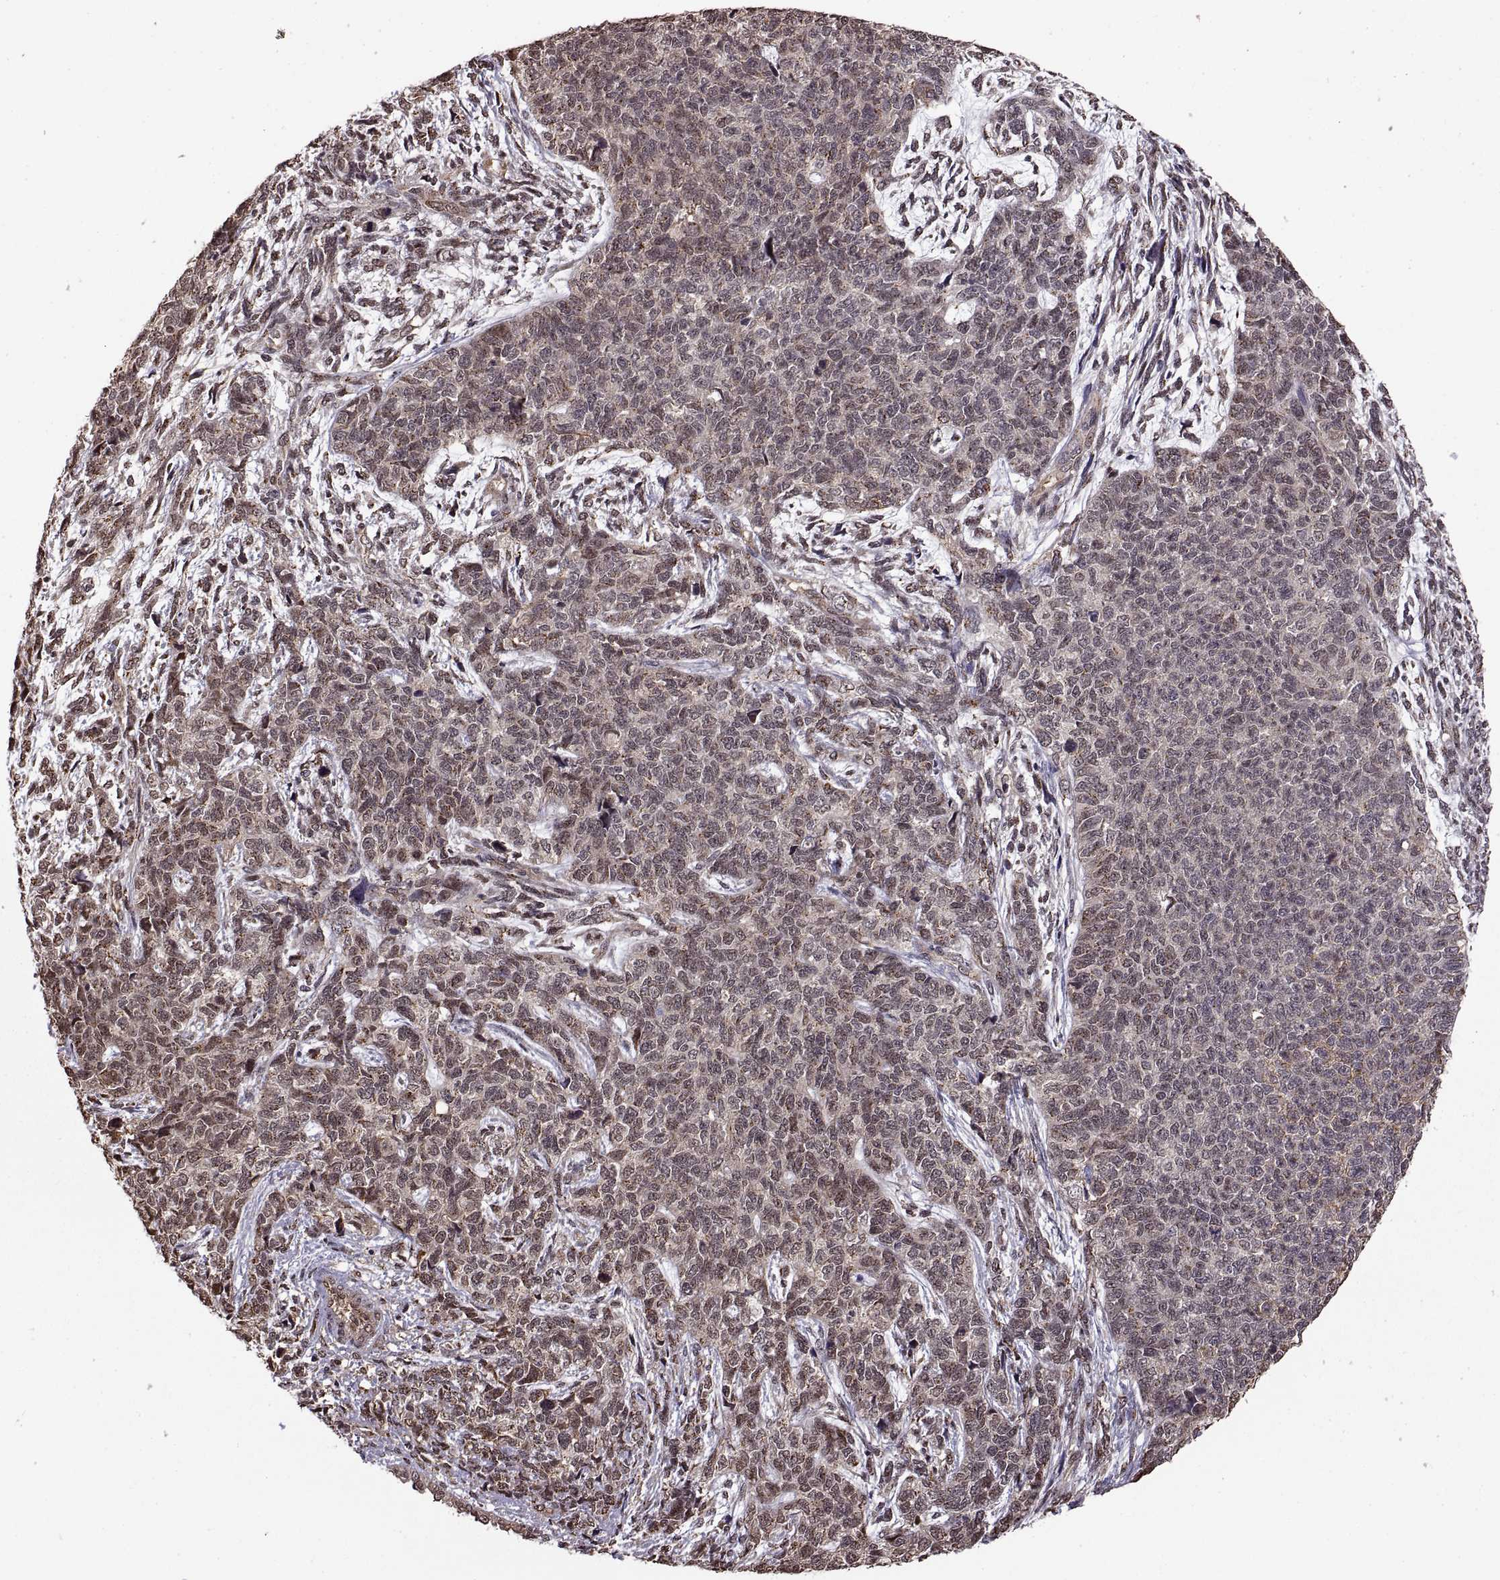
{"staining": {"intensity": "weak", "quantity": "<25%", "location": "cytoplasmic/membranous"}, "tissue": "cervical cancer", "cell_type": "Tumor cells", "image_type": "cancer", "snomed": [{"axis": "morphology", "description": "Squamous cell carcinoma, NOS"}, {"axis": "topography", "description": "Cervix"}], "caption": "Tumor cells are negative for protein expression in human cervical squamous cell carcinoma.", "gene": "ARRB1", "patient": {"sex": "female", "age": 63}}